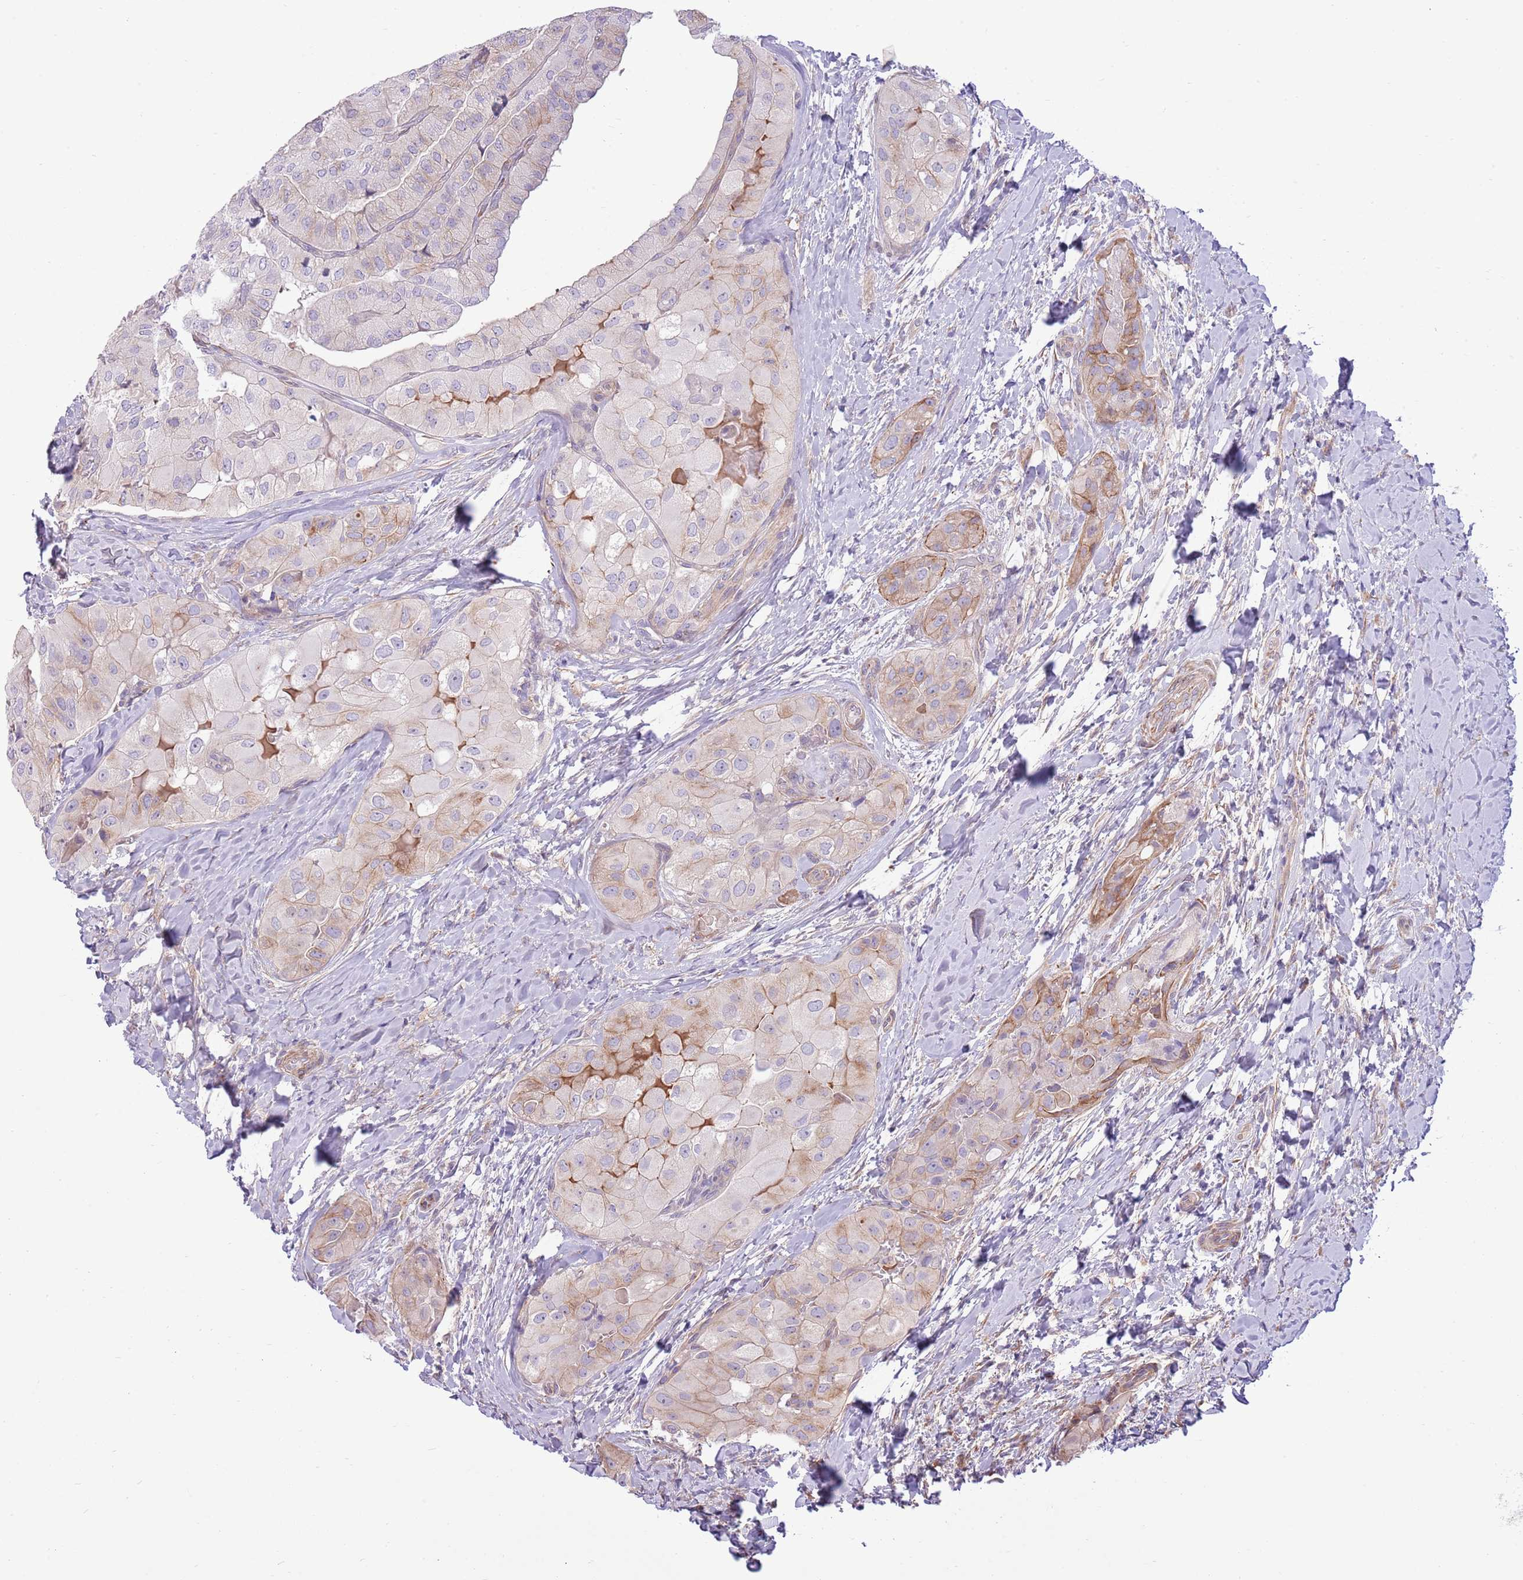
{"staining": {"intensity": "weak", "quantity": "<25%", "location": "cytoplasmic/membranous"}, "tissue": "thyroid cancer", "cell_type": "Tumor cells", "image_type": "cancer", "snomed": [{"axis": "morphology", "description": "Normal tissue, NOS"}, {"axis": "morphology", "description": "Papillary adenocarcinoma, NOS"}, {"axis": "topography", "description": "Thyroid gland"}], "caption": "Immunohistochemical staining of human papillary adenocarcinoma (thyroid) demonstrates no significant staining in tumor cells. (Immunohistochemistry (ihc), brightfield microscopy, high magnification).", "gene": "ZC4H2", "patient": {"sex": "female", "age": 59}}